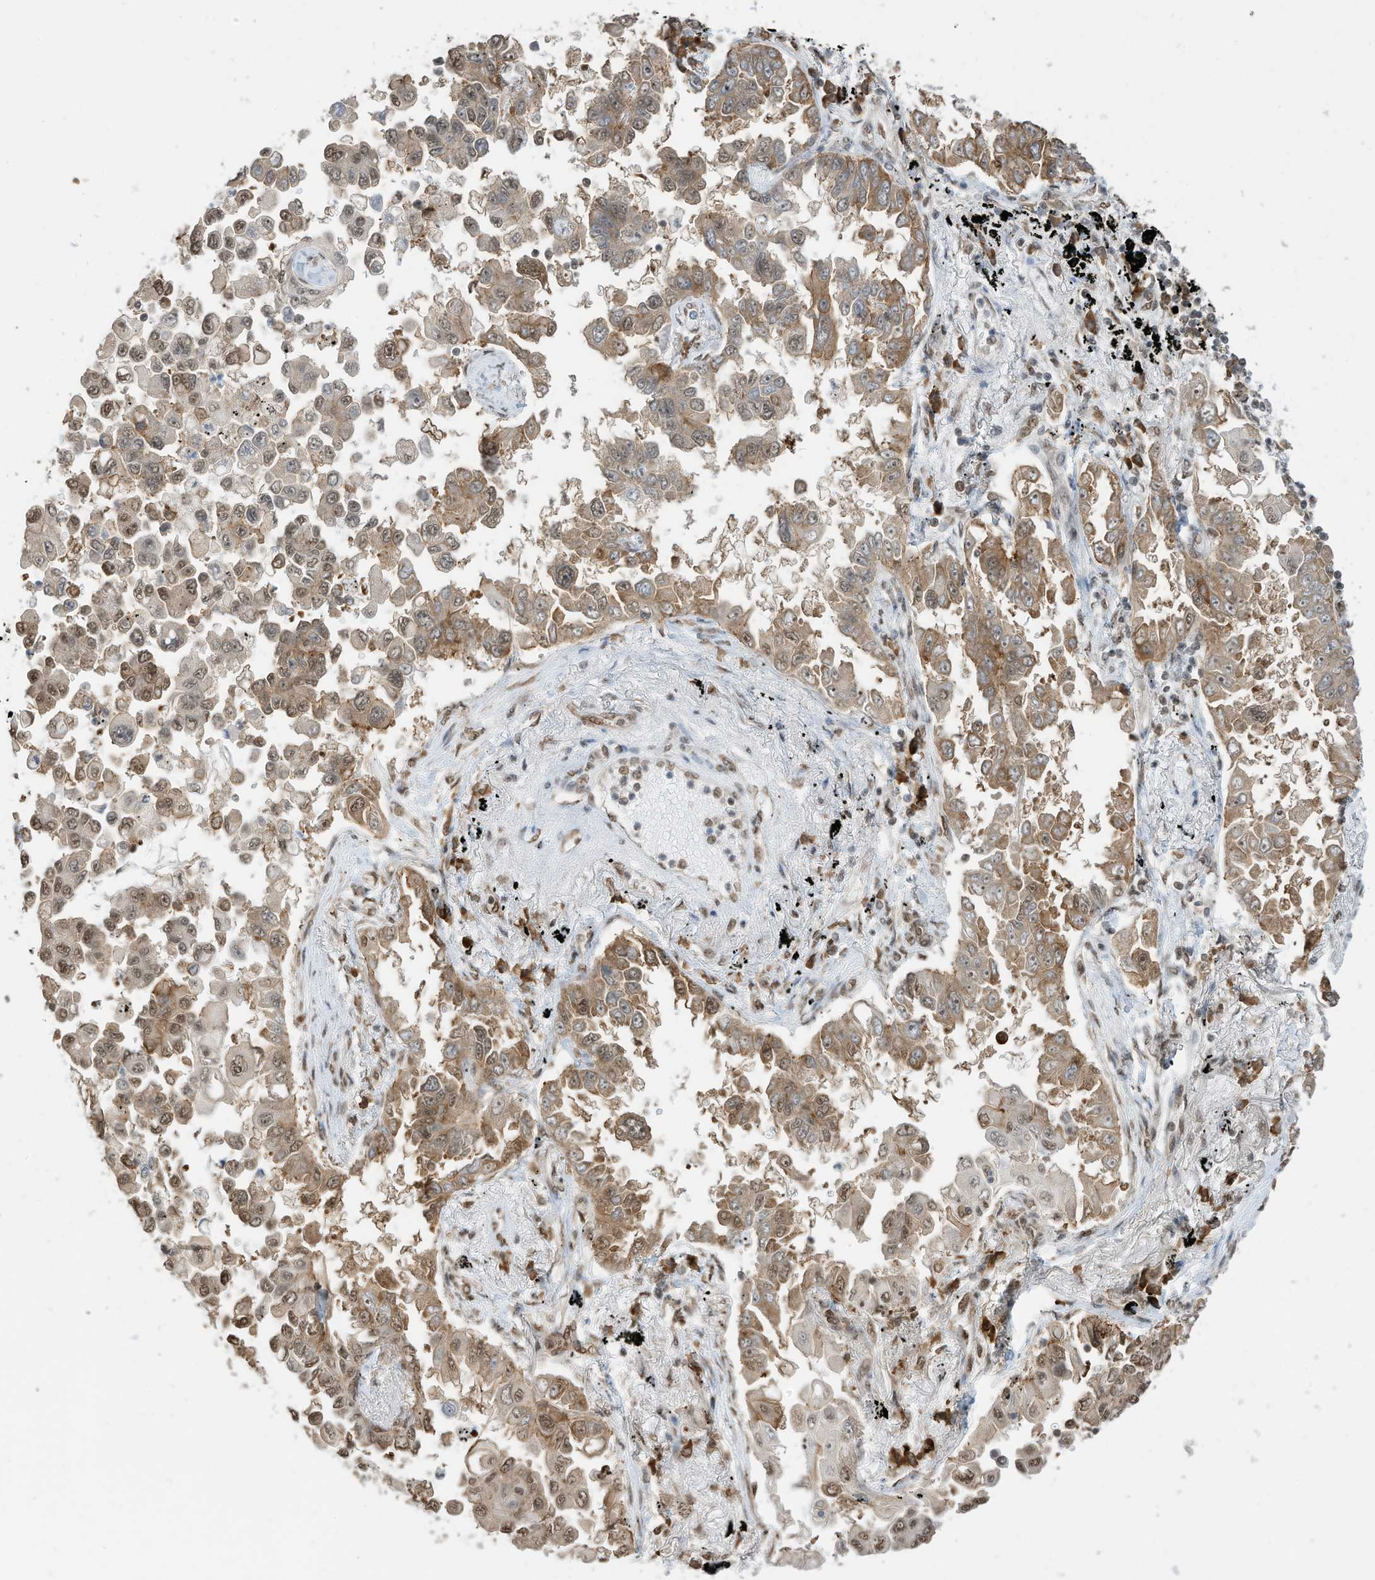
{"staining": {"intensity": "moderate", "quantity": ">75%", "location": "cytoplasmic/membranous,nuclear"}, "tissue": "lung cancer", "cell_type": "Tumor cells", "image_type": "cancer", "snomed": [{"axis": "morphology", "description": "Adenocarcinoma, NOS"}, {"axis": "topography", "description": "Lung"}], "caption": "Immunohistochemistry (IHC) image of human lung adenocarcinoma stained for a protein (brown), which demonstrates medium levels of moderate cytoplasmic/membranous and nuclear staining in approximately >75% of tumor cells.", "gene": "ZNF195", "patient": {"sex": "female", "age": 67}}